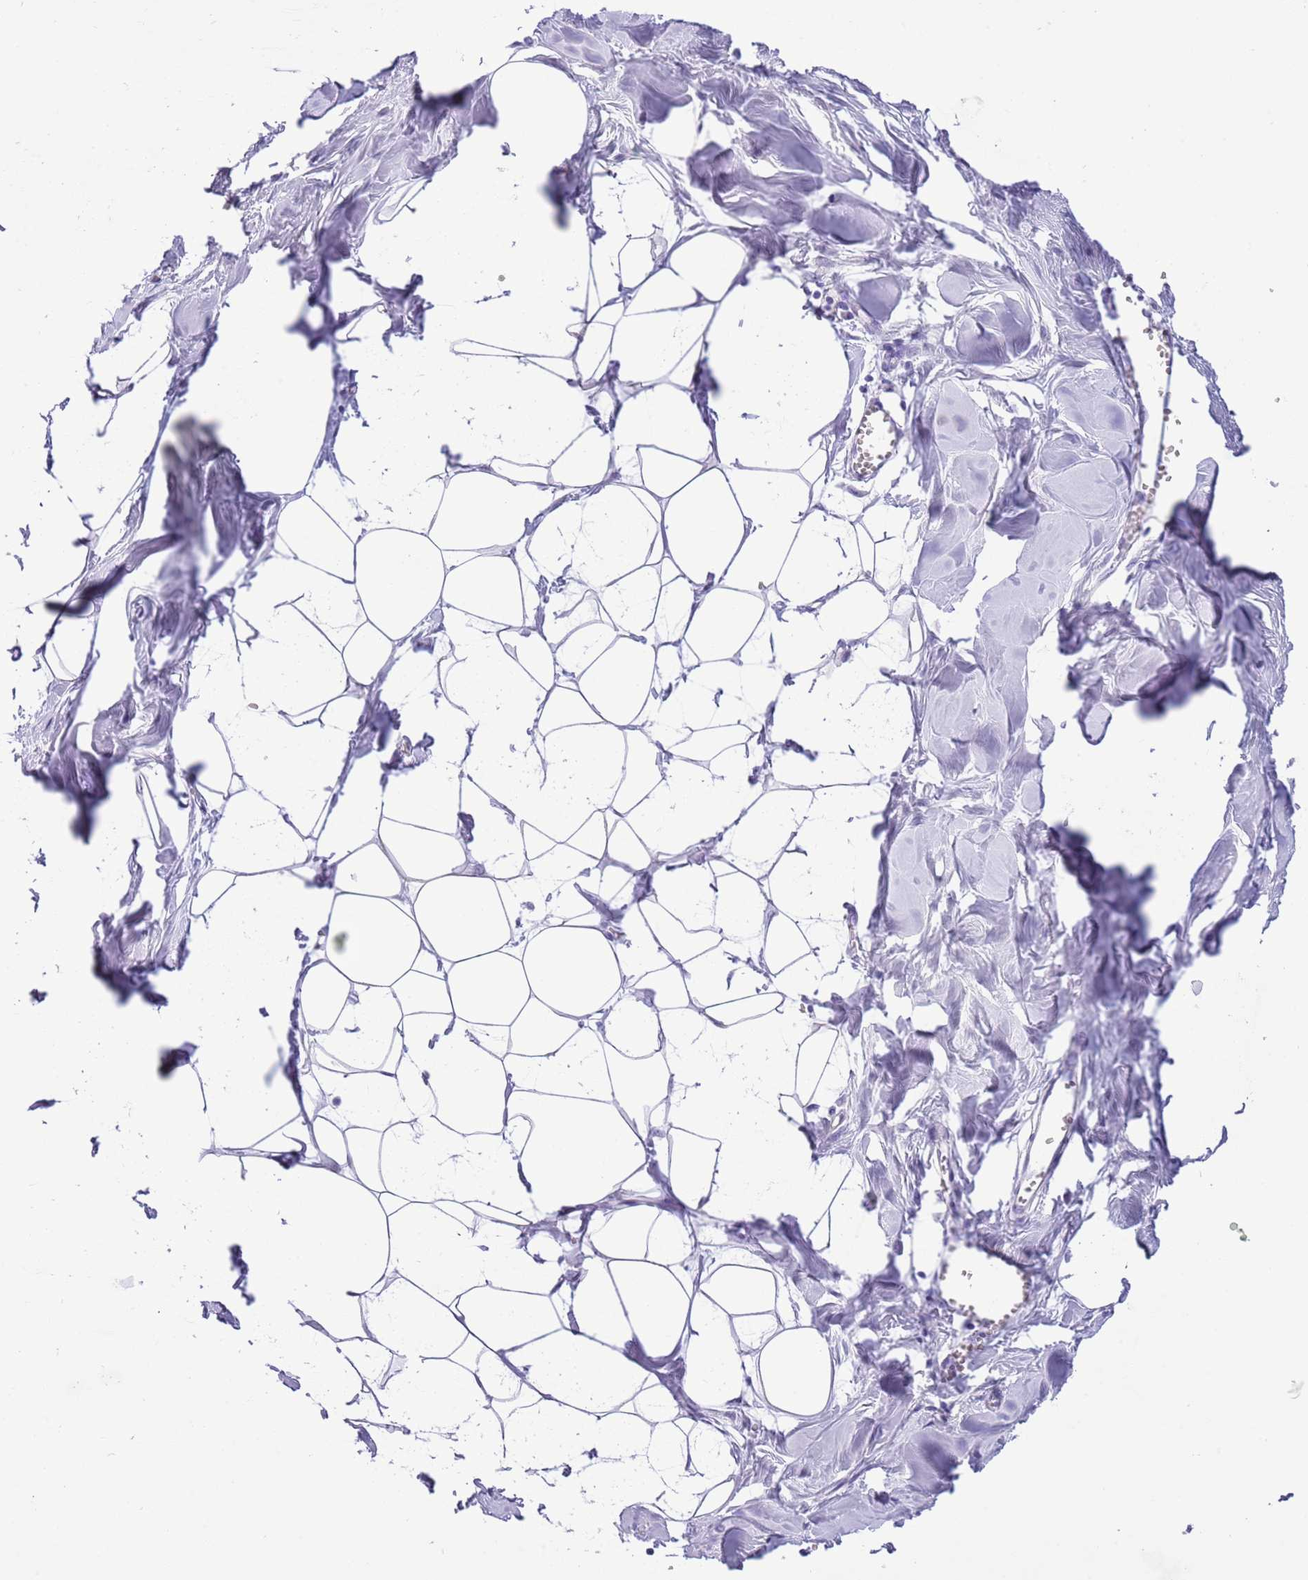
{"staining": {"intensity": "negative", "quantity": "none", "location": "none"}, "tissue": "breast", "cell_type": "Adipocytes", "image_type": "normal", "snomed": [{"axis": "morphology", "description": "Normal tissue, NOS"}, {"axis": "topography", "description": "Breast"}], "caption": "An IHC histopathology image of benign breast is shown. There is no staining in adipocytes of breast. (DAB IHC visualized using brightfield microscopy, high magnification).", "gene": "TMEM185A", "patient": {"sex": "female", "age": 27}}